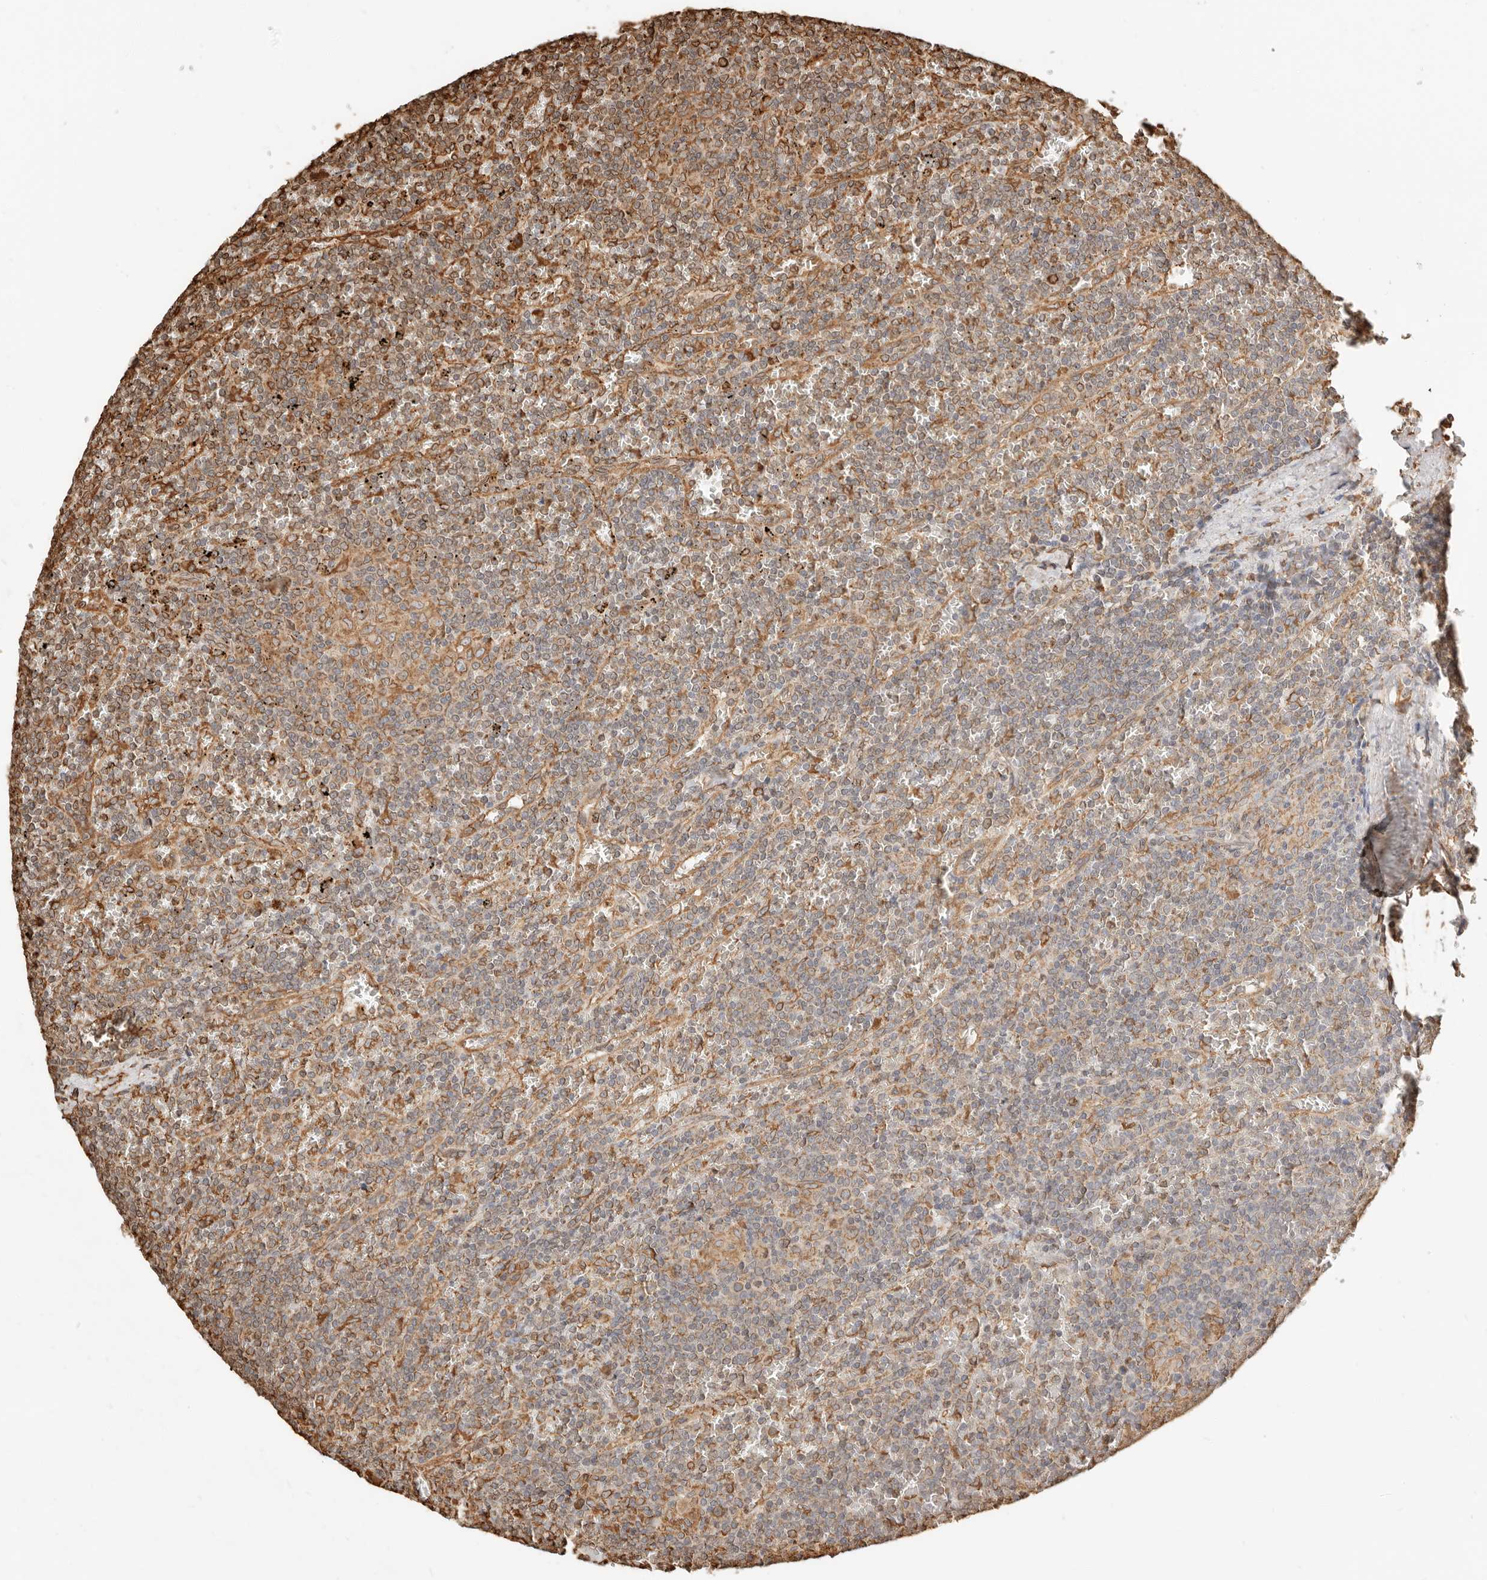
{"staining": {"intensity": "moderate", "quantity": "25%-75%", "location": "cytoplasmic/membranous"}, "tissue": "lymphoma", "cell_type": "Tumor cells", "image_type": "cancer", "snomed": [{"axis": "morphology", "description": "Malignant lymphoma, non-Hodgkin's type, Low grade"}, {"axis": "topography", "description": "Spleen"}], "caption": "IHC image of human lymphoma stained for a protein (brown), which shows medium levels of moderate cytoplasmic/membranous expression in approximately 25%-75% of tumor cells.", "gene": "ARHGEF10L", "patient": {"sex": "female", "age": 19}}